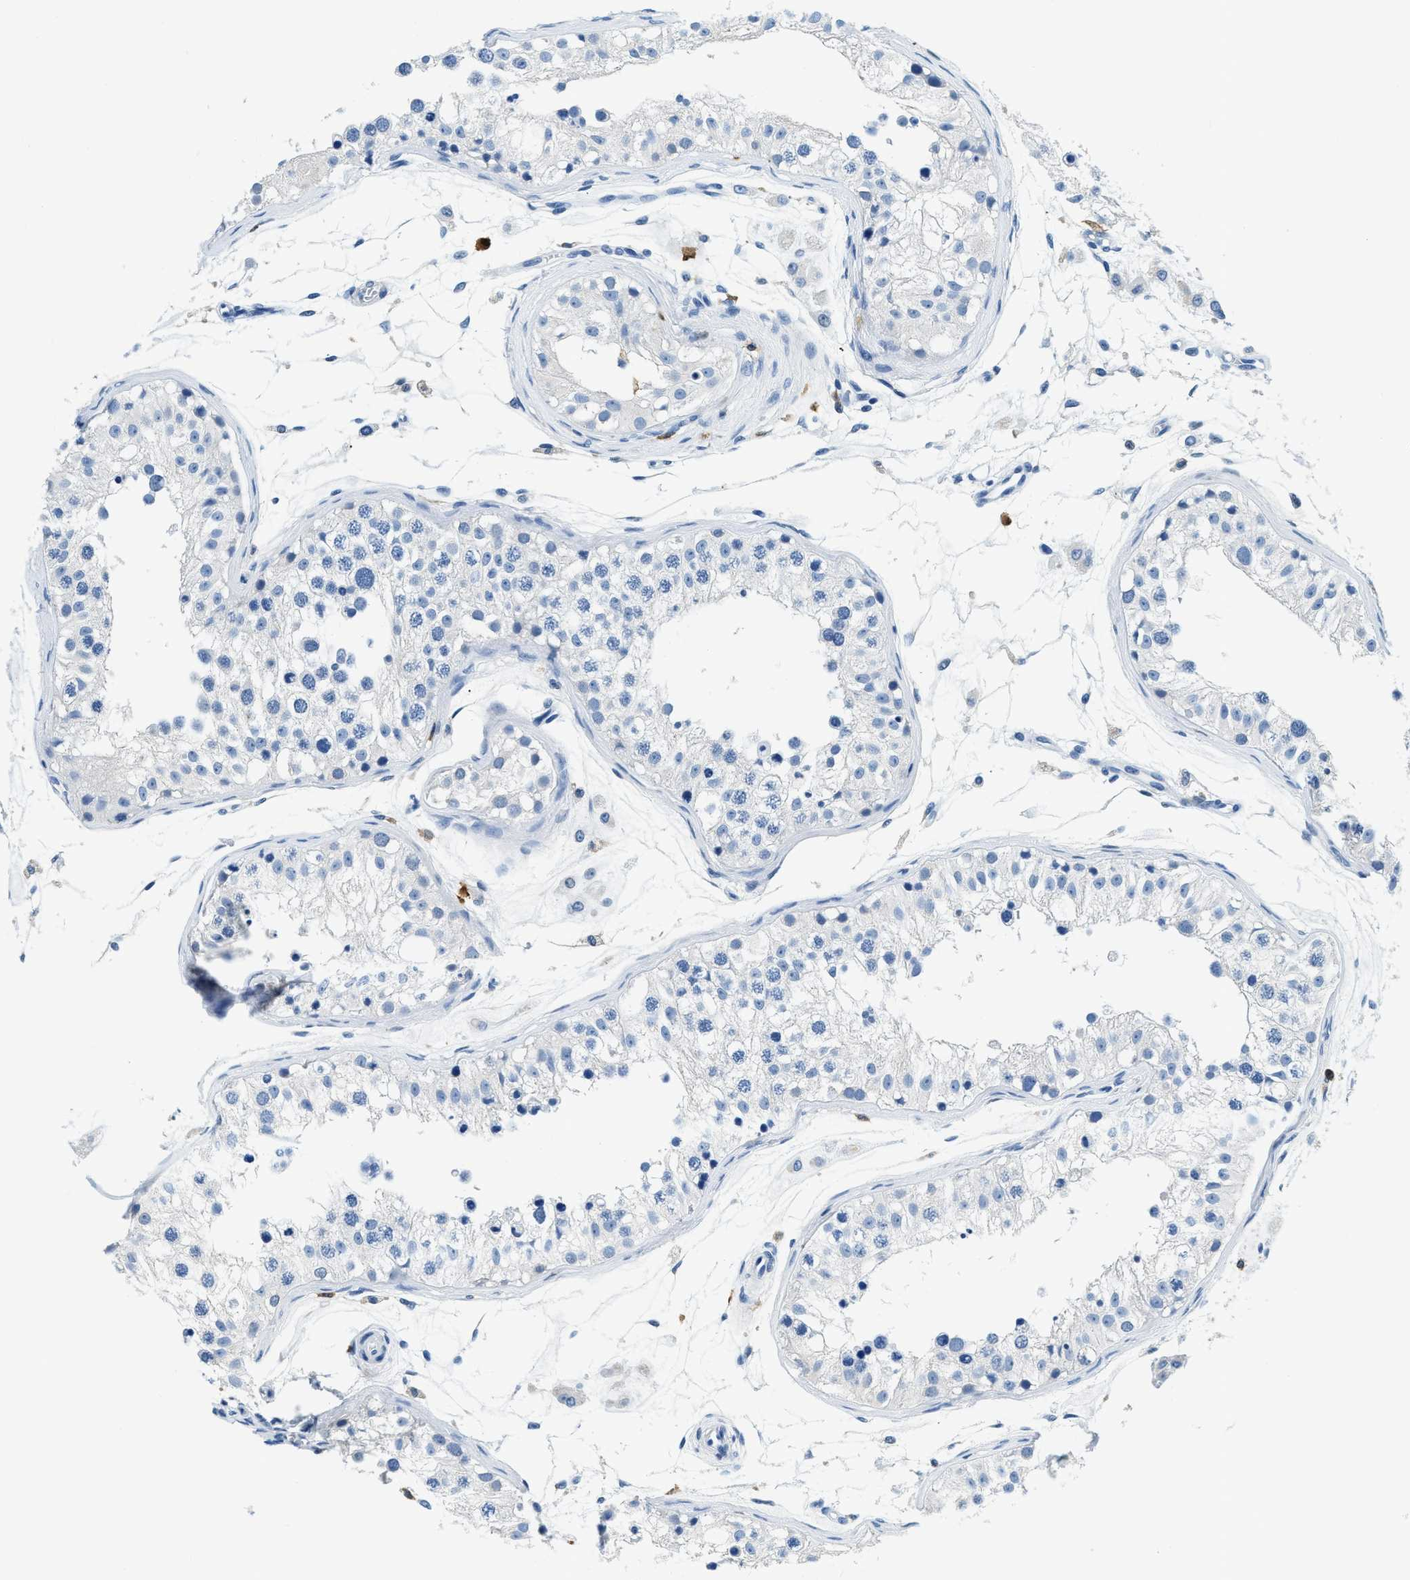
{"staining": {"intensity": "negative", "quantity": "none", "location": "none"}, "tissue": "testis", "cell_type": "Cells in seminiferous ducts", "image_type": "normal", "snomed": [{"axis": "morphology", "description": "Normal tissue, NOS"}, {"axis": "morphology", "description": "Adenocarcinoma, metastatic, NOS"}, {"axis": "topography", "description": "Testis"}], "caption": "A high-resolution micrograph shows IHC staining of unremarkable testis, which demonstrates no significant positivity in cells in seminiferous ducts.", "gene": "CAPG", "patient": {"sex": "male", "age": 26}}